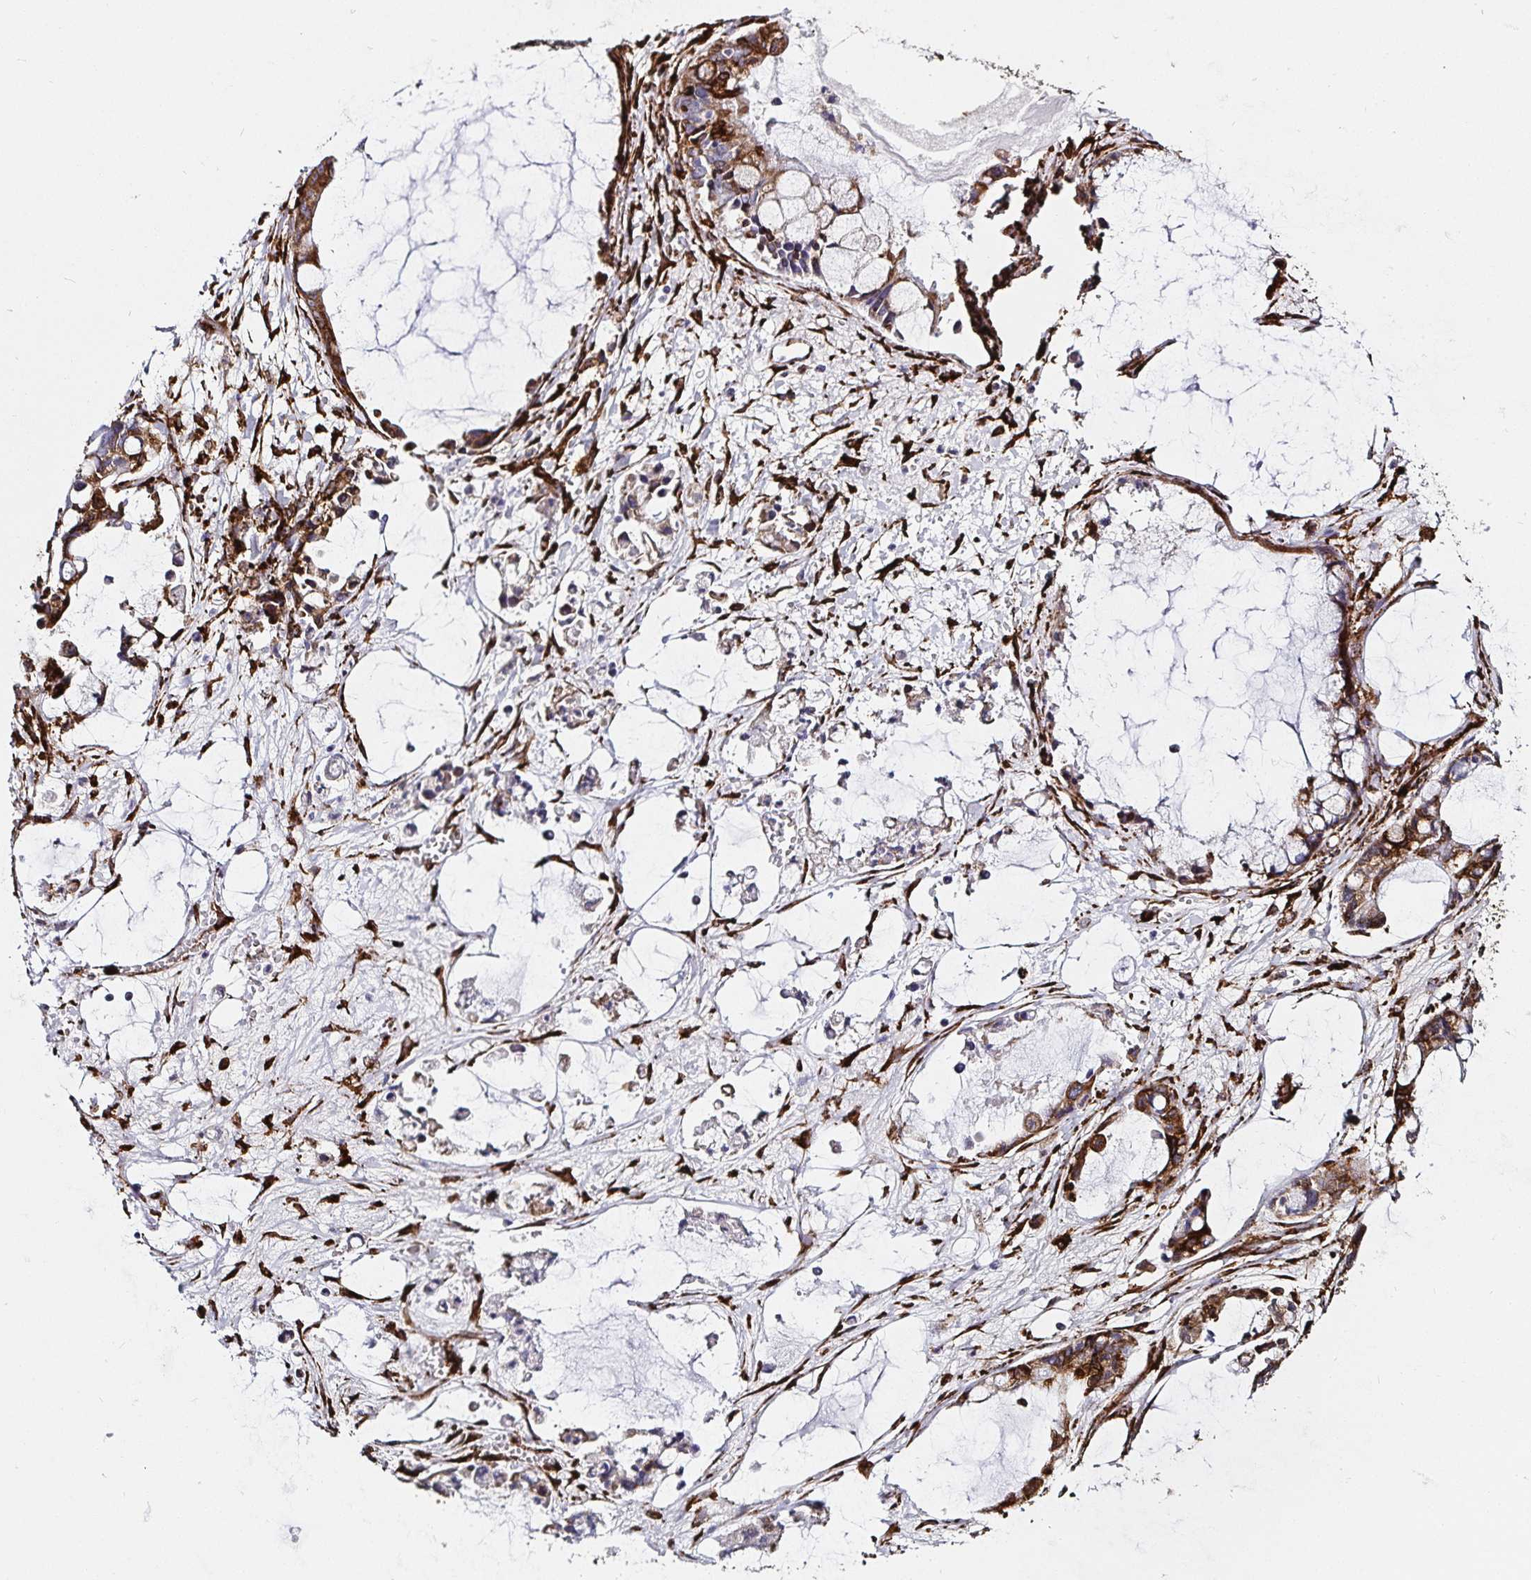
{"staining": {"intensity": "strong", "quantity": "25%-75%", "location": "cytoplasmic/membranous"}, "tissue": "ovarian cancer", "cell_type": "Tumor cells", "image_type": "cancer", "snomed": [{"axis": "morphology", "description": "Cystadenocarcinoma, mucinous, NOS"}, {"axis": "topography", "description": "Ovary"}], "caption": "Immunohistochemistry image of neoplastic tissue: human ovarian cancer (mucinous cystadenocarcinoma) stained using immunohistochemistry (IHC) displays high levels of strong protein expression localized specifically in the cytoplasmic/membranous of tumor cells, appearing as a cytoplasmic/membranous brown color.", "gene": "P4HA2", "patient": {"sex": "female", "age": 63}}